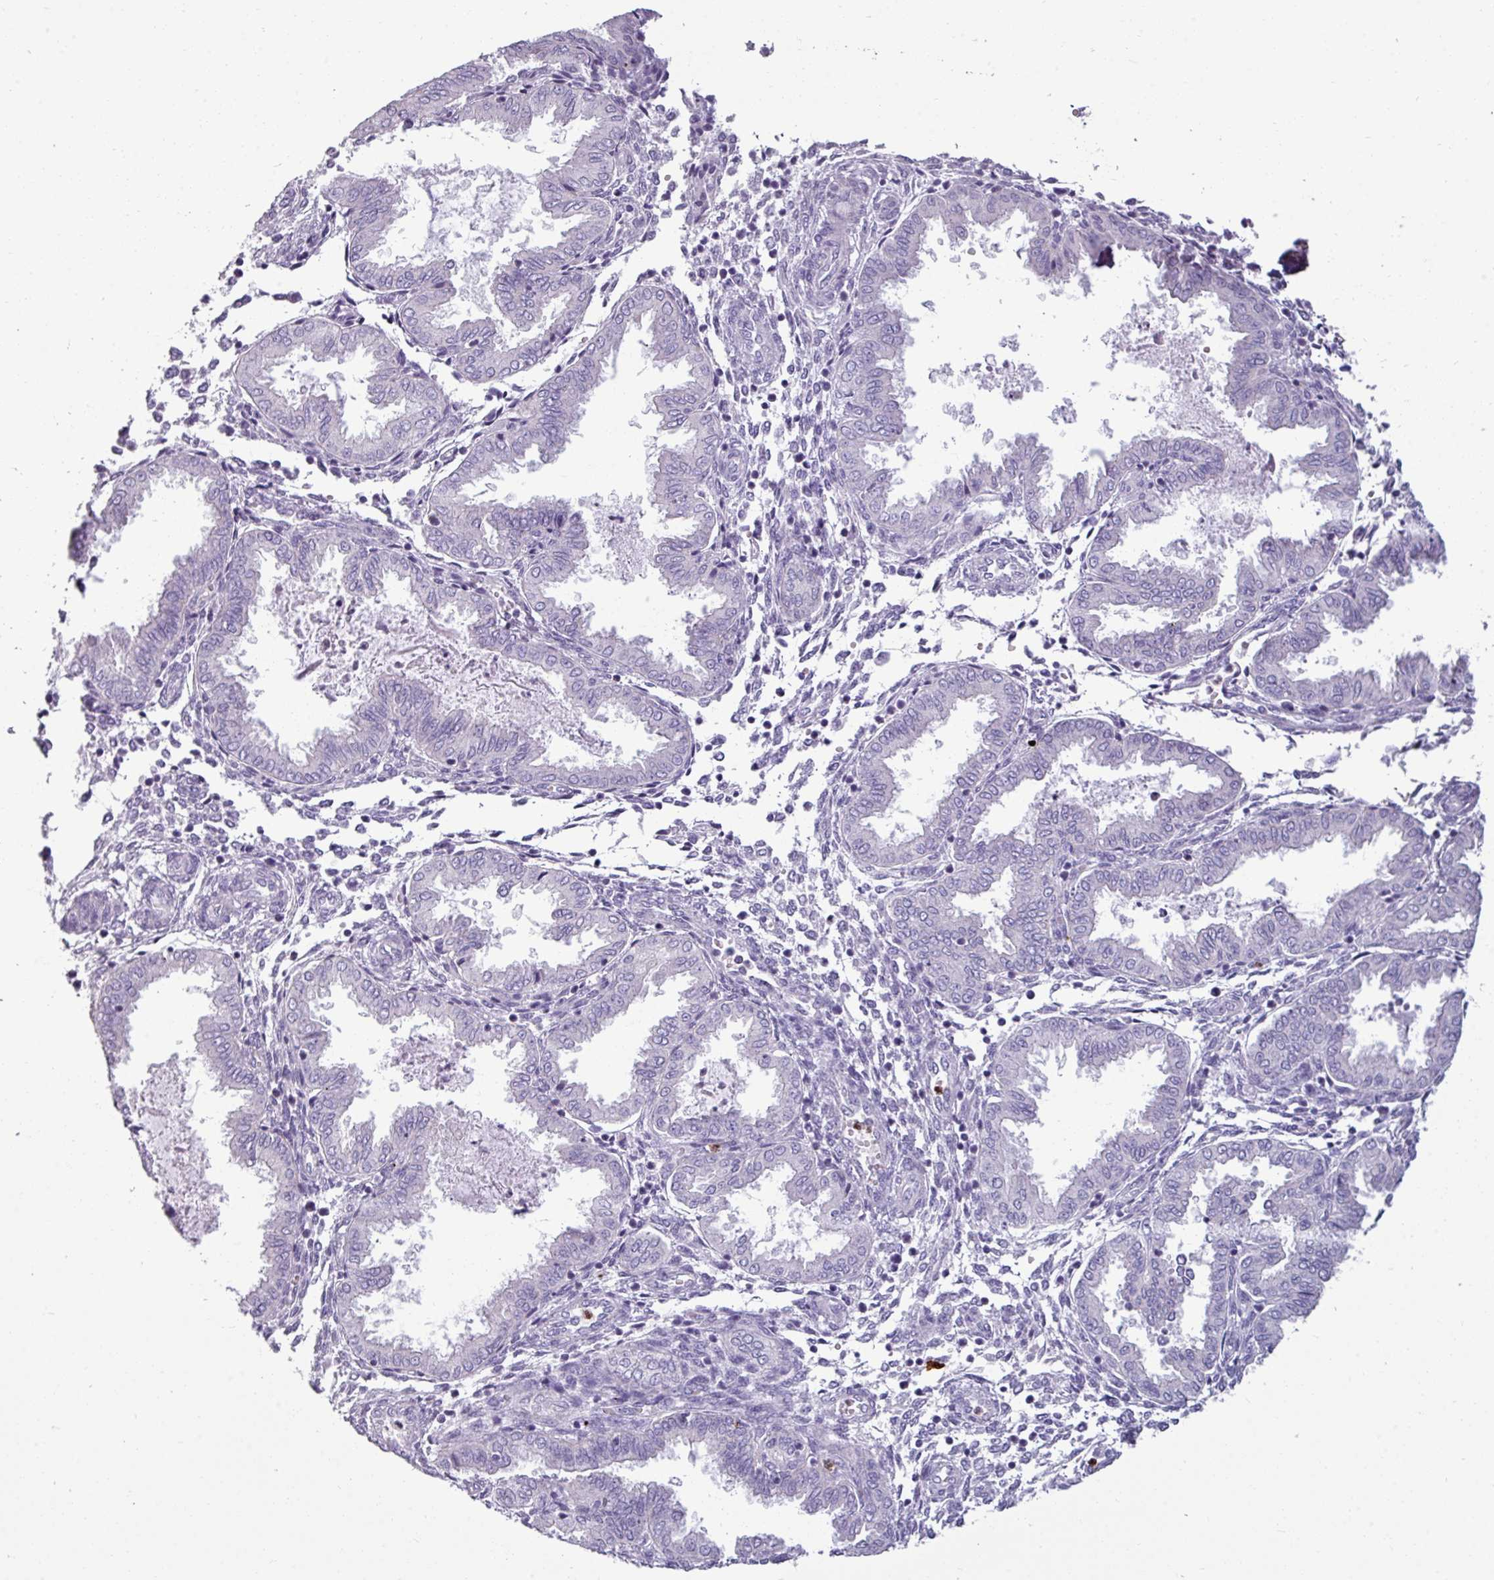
{"staining": {"intensity": "negative", "quantity": "none", "location": "none"}, "tissue": "endometrium", "cell_type": "Cells in endometrial stroma", "image_type": "normal", "snomed": [{"axis": "morphology", "description": "Normal tissue, NOS"}, {"axis": "topography", "description": "Endometrium"}], "caption": "Immunohistochemistry of benign human endometrium displays no expression in cells in endometrial stroma.", "gene": "TRIM39", "patient": {"sex": "female", "age": 33}}